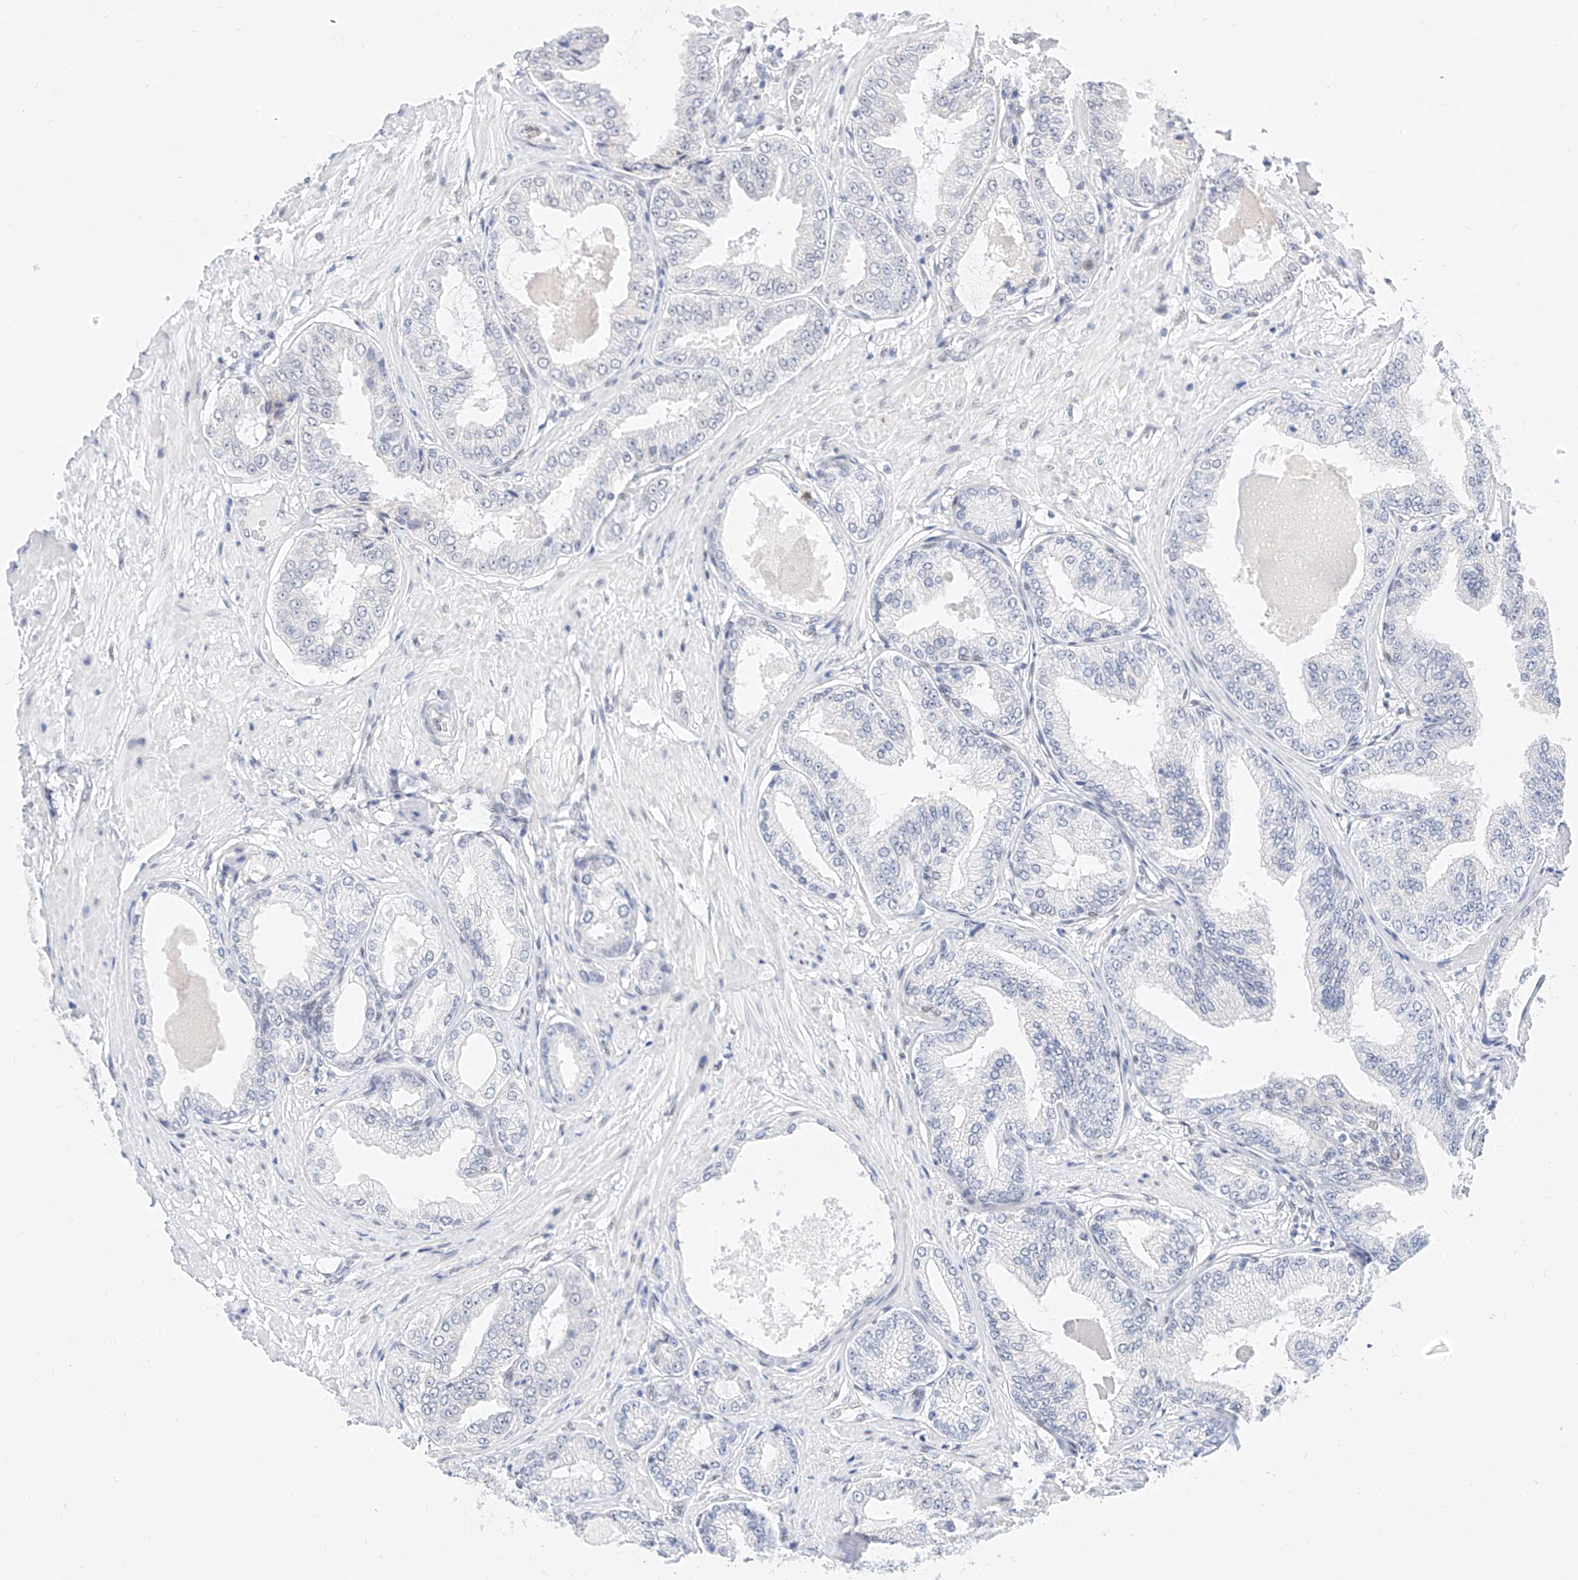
{"staining": {"intensity": "negative", "quantity": "none", "location": "none"}, "tissue": "prostate cancer", "cell_type": "Tumor cells", "image_type": "cancer", "snomed": [{"axis": "morphology", "description": "Adenocarcinoma, Low grade"}, {"axis": "topography", "description": "Prostate"}], "caption": "This is an immunohistochemistry (IHC) micrograph of human prostate low-grade adenocarcinoma. There is no positivity in tumor cells.", "gene": "KCNJ1", "patient": {"sex": "male", "age": 63}}